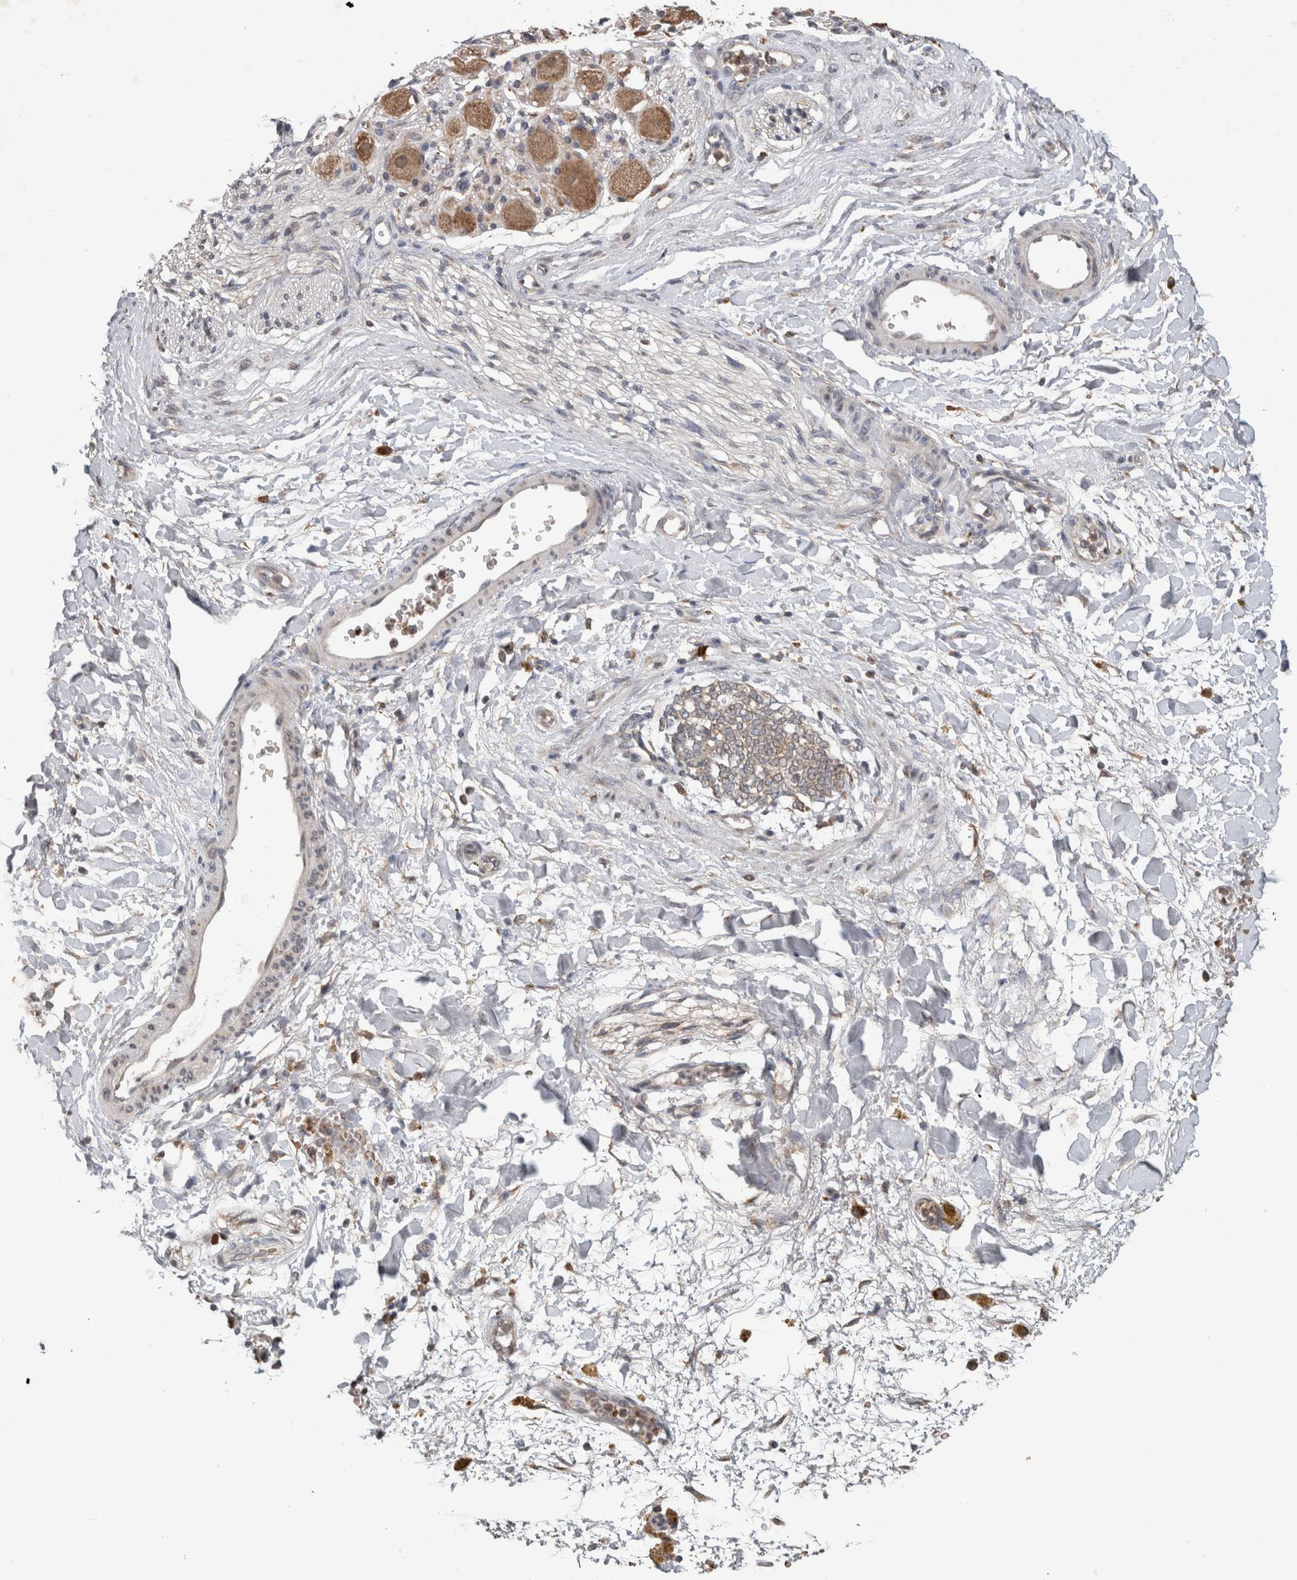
{"staining": {"intensity": "moderate", "quantity": ">75%", "location": "cytoplasmic/membranous"}, "tissue": "adipose tissue", "cell_type": "Adipocytes", "image_type": "normal", "snomed": [{"axis": "morphology", "description": "Normal tissue, NOS"}, {"axis": "topography", "description": "Kidney"}, {"axis": "topography", "description": "Peripheral nerve tissue"}], "caption": "Moderate cytoplasmic/membranous protein positivity is seen in approximately >75% of adipocytes in adipose tissue. Using DAB (3,3'-diaminobenzidine) (brown) and hematoxylin (blue) stains, captured at high magnification using brightfield microscopy.", "gene": "ADGRL3", "patient": {"sex": "male", "age": 7}}